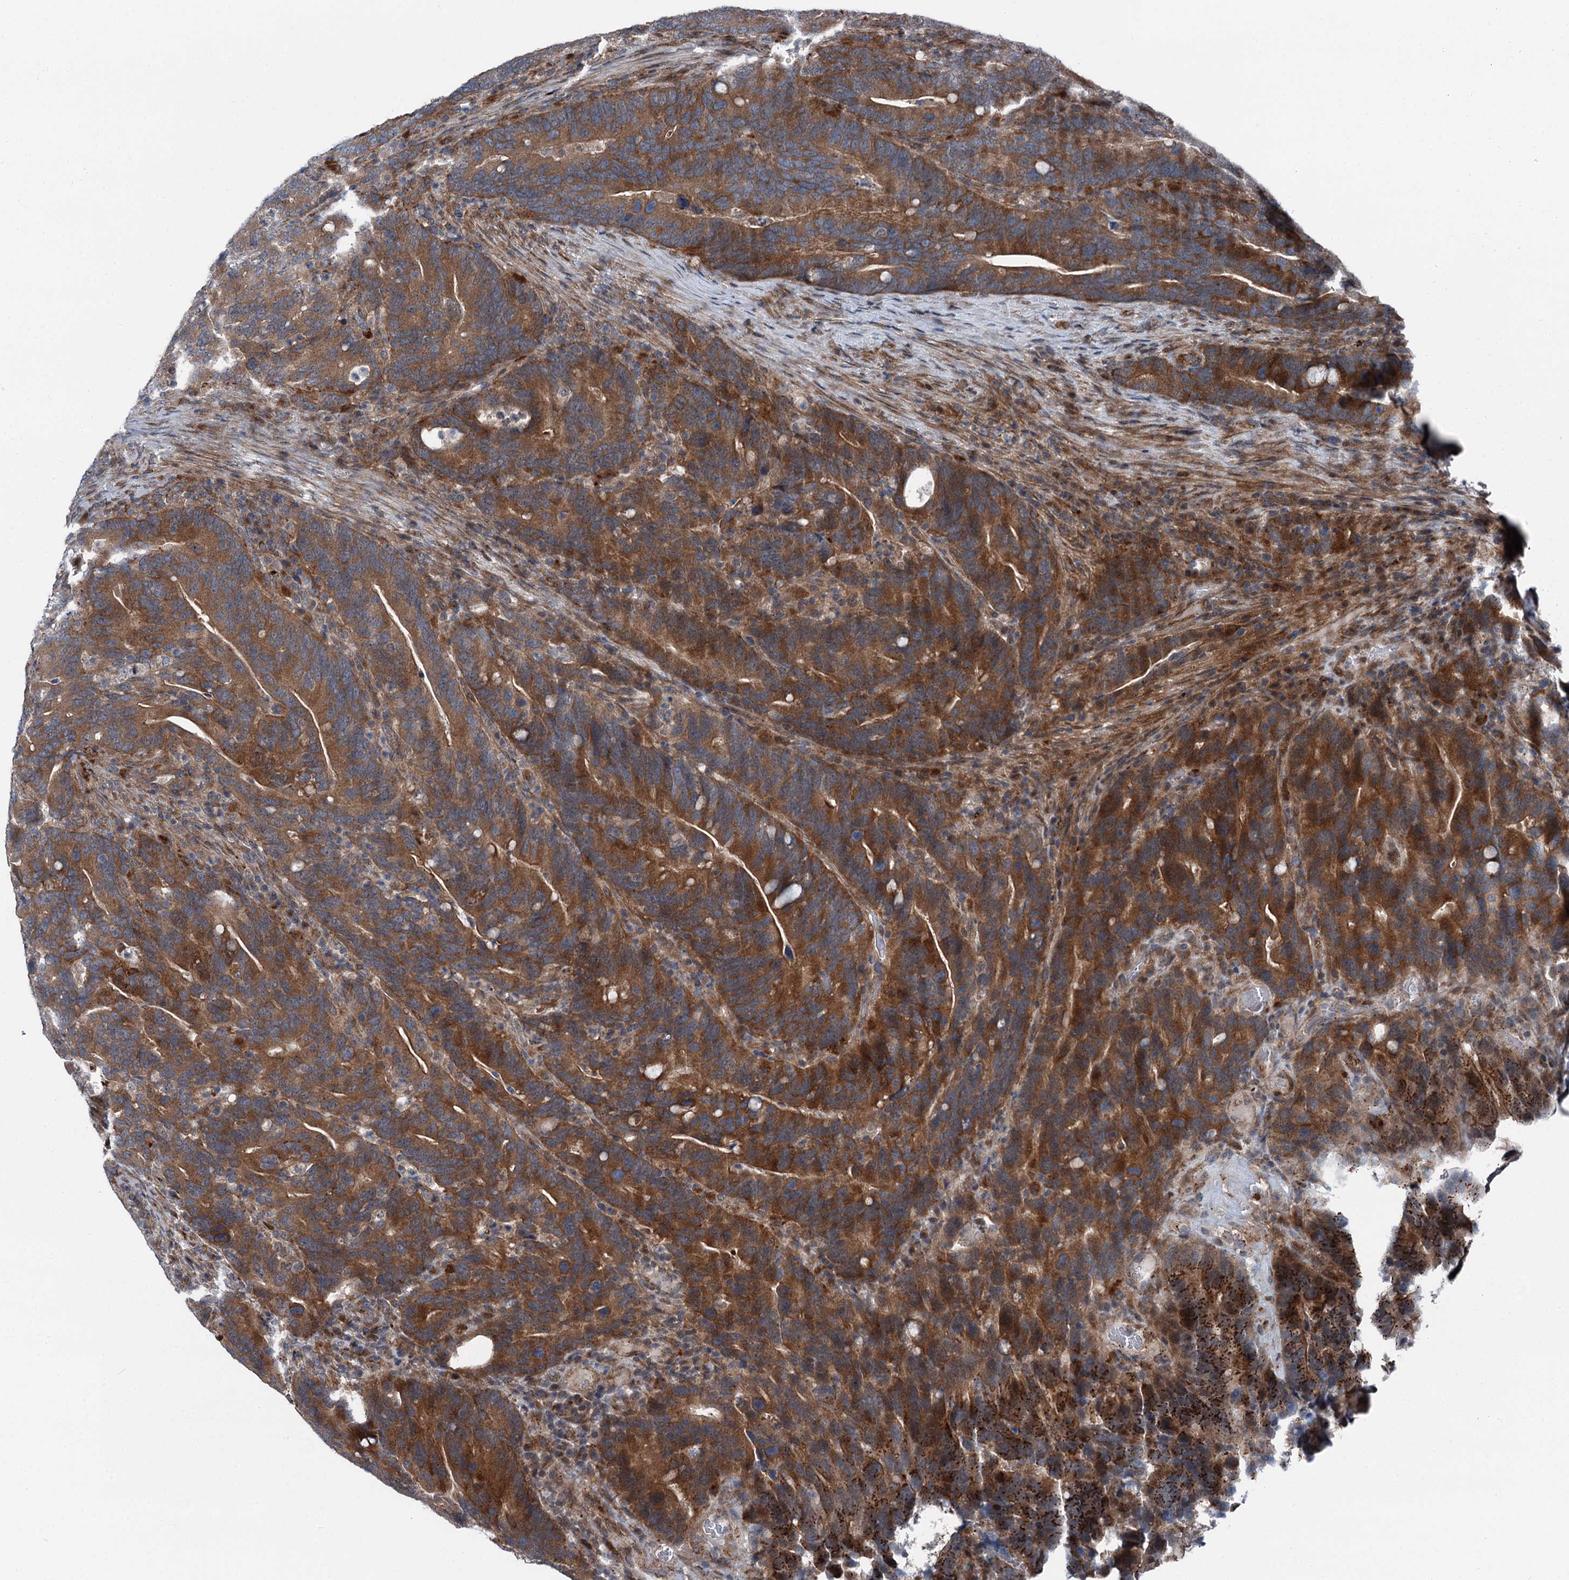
{"staining": {"intensity": "strong", "quantity": ">75%", "location": "cytoplasmic/membranous"}, "tissue": "colorectal cancer", "cell_type": "Tumor cells", "image_type": "cancer", "snomed": [{"axis": "morphology", "description": "Adenocarcinoma, NOS"}, {"axis": "topography", "description": "Colon"}], "caption": "This is an image of IHC staining of colorectal cancer, which shows strong expression in the cytoplasmic/membranous of tumor cells.", "gene": "POLR1D", "patient": {"sex": "female", "age": 66}}